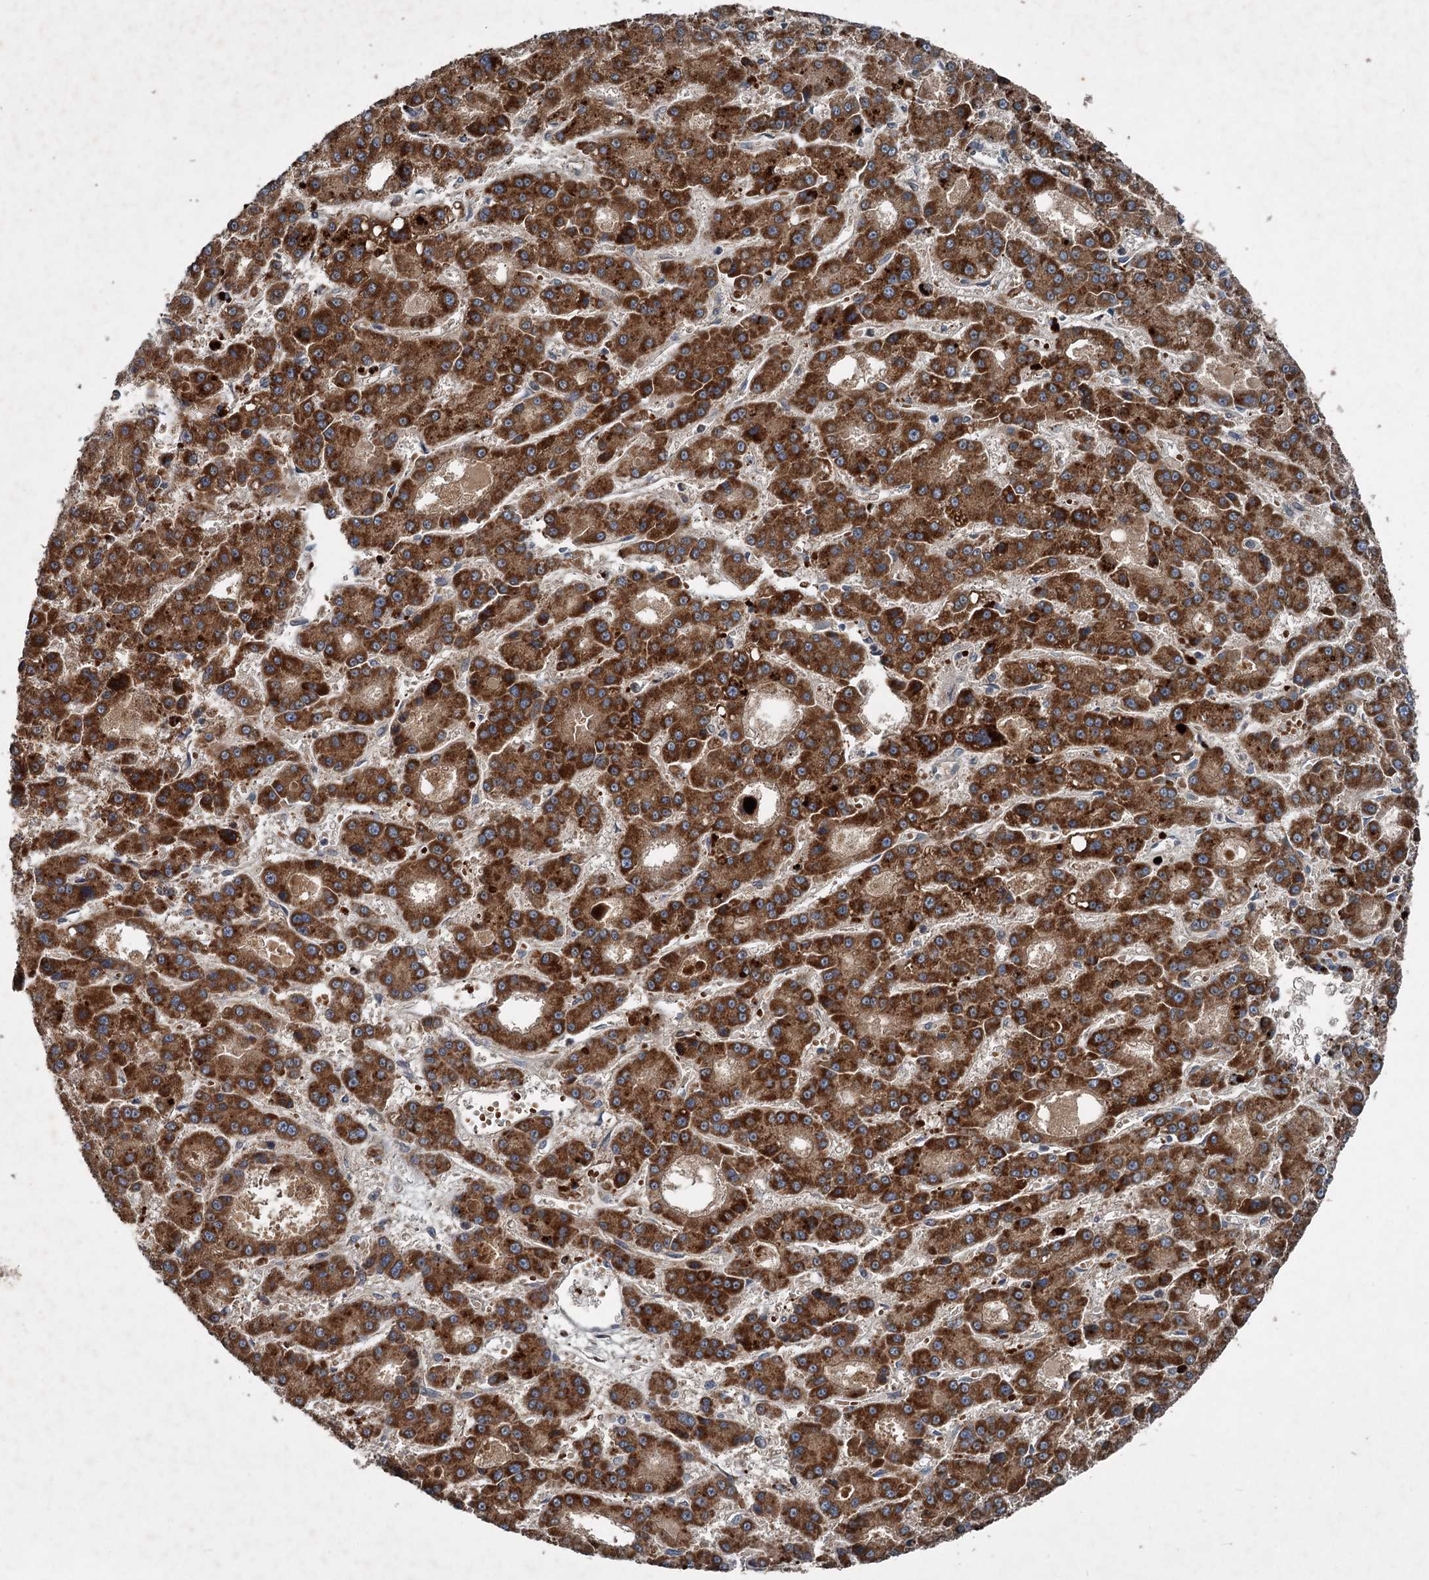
{"staining": {"intensity": "strong", "quantity": ">75%", "location": "cytoplasmic/membranous"}, "tissue": "liver cancer", "cell_type": "Tumor cells", "image_type": "cancer", "snomed": [{"axis": "morphology", "description": "Carcinoma, Hepatocellular, NOS"}, {"axis": "topography", "description": "Liver"}], "caption": "Immunohistochemistry of liver cancer (hepatocellular carcinoma) shows high levels of strong cytoplasmic/membranous expression in about >75% of tumor cells.", "gene": "N4BP2L2", "patient": {"sex": "male", "age": 70}}